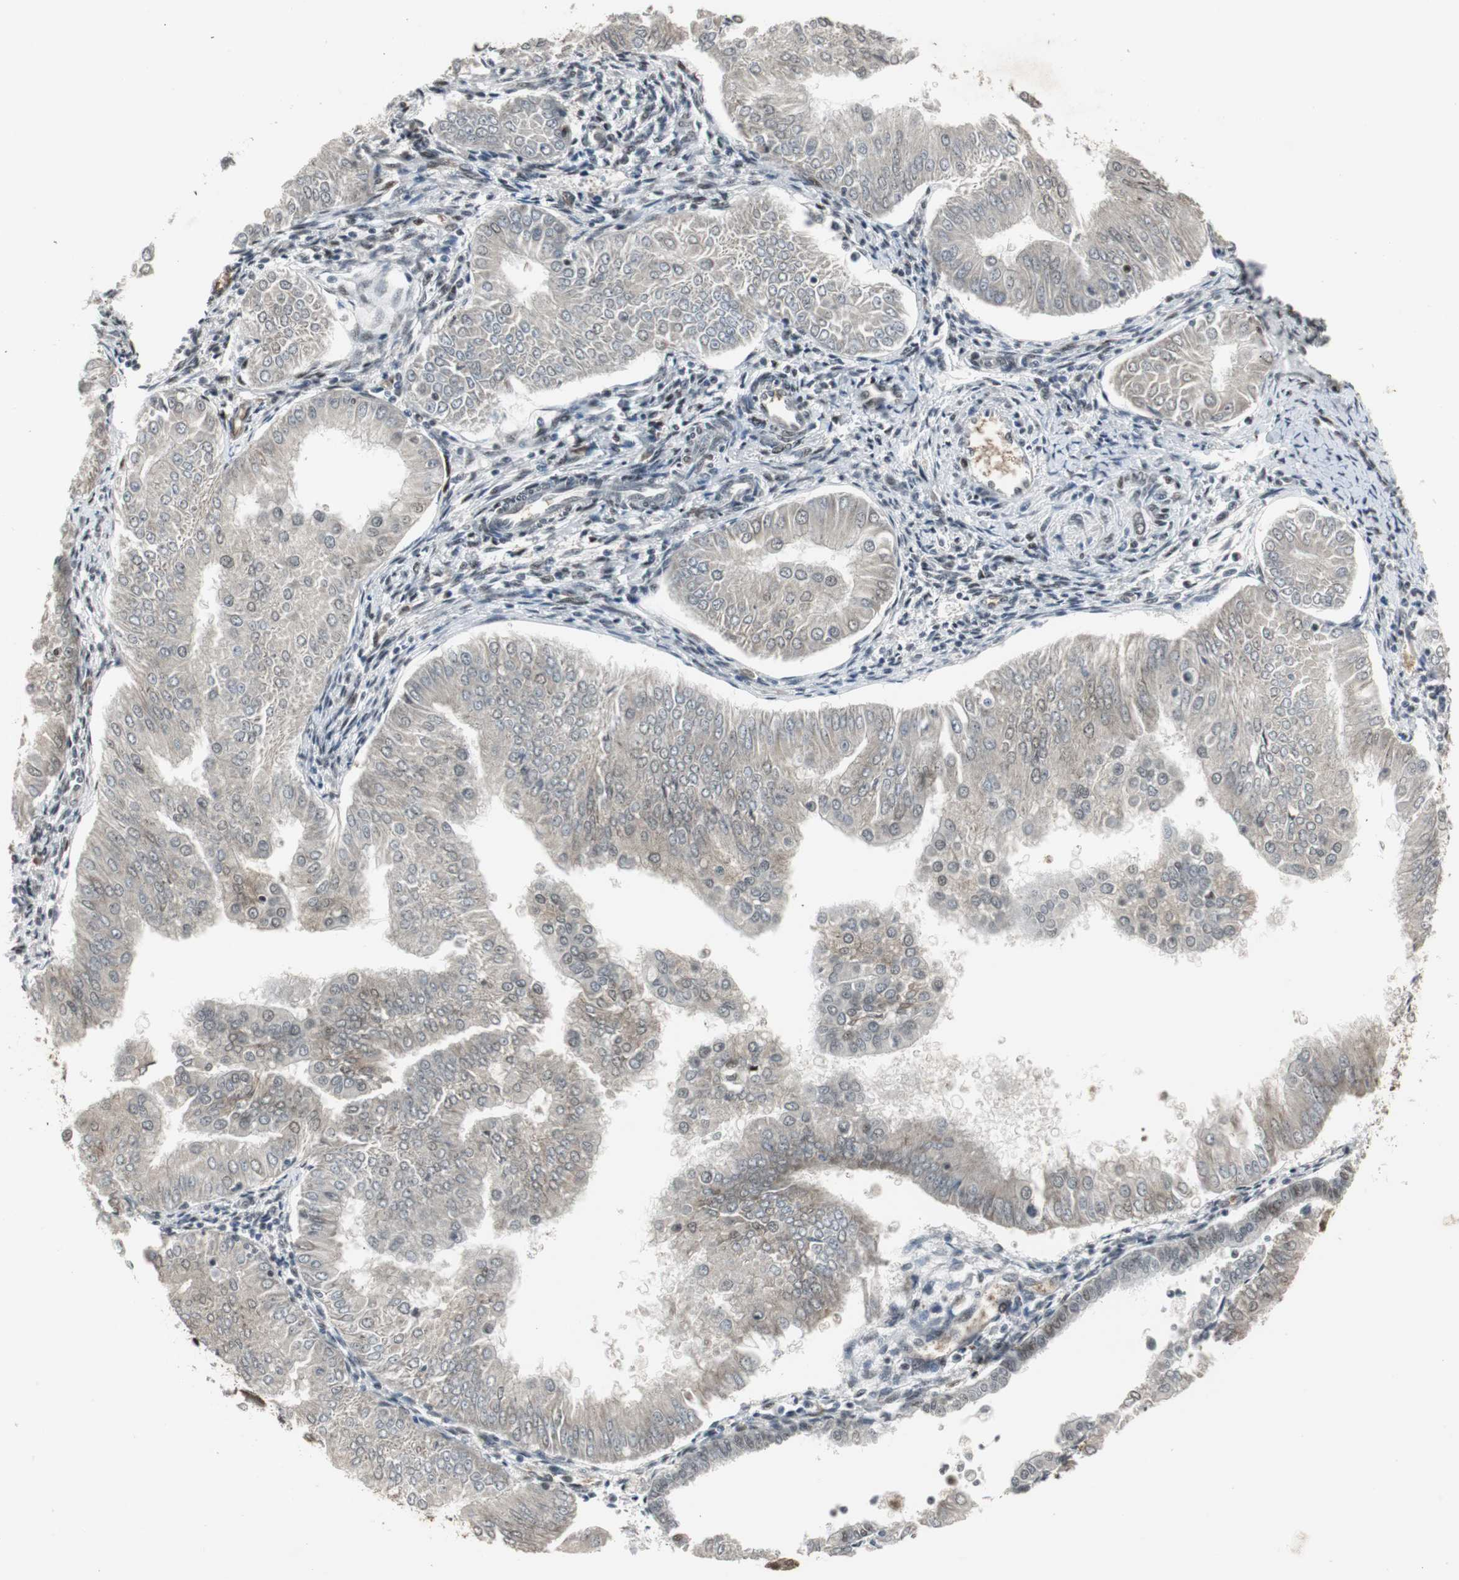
{"staining": {"intensity": "weak", "quantity": ">75%", "location": "cytoplasmic/membranous"}, "tissue": "endometrial cancer", "cell_type": "Tumor cells", "image_type": "cancer", "snomed": [{"axis": "morphology", "description": "Adenocarcinoma, NOS"}, {"axis": "topography", "description": "Endometrium"}], "caption": "Human endometrial cancer stained for a protein (brown) shows weak cytoplasmic/membranous positive positivity in about >75% of tumor cells.", "gene": "TAF5", "patient": {"sex": "female", "age": 53}}